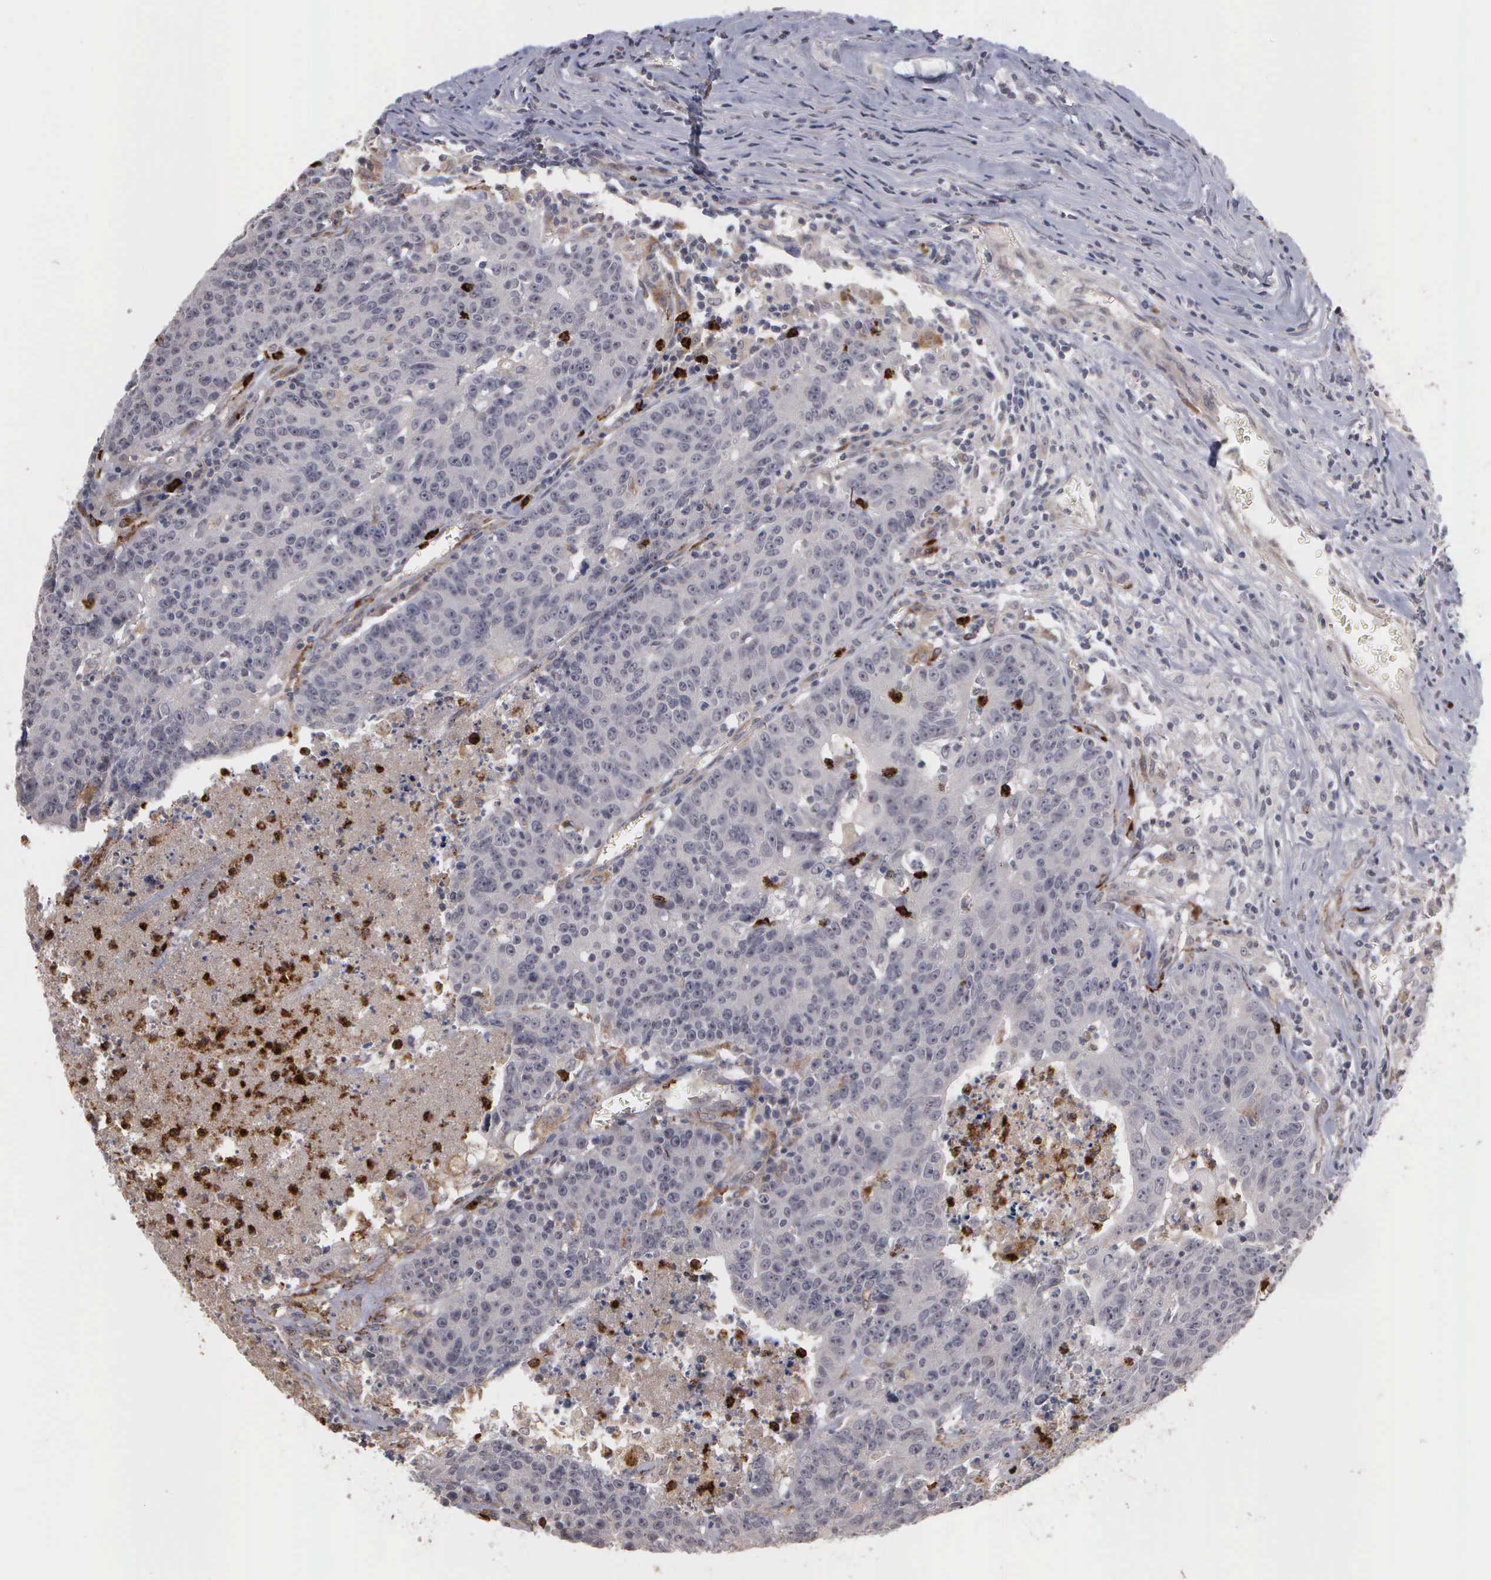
{"staining": {"intensity": "negative", "quantity": "none", "location": "none"}, "tissue": "colorectal cancer", "cell_type": "Tumor cells", "image_type": "cancer", "snomed": [{"axis": "morphology", "description": "Adenocarcinoma, NOS"}, {"axis": "topography", "description": "Colon"}], "caption": "DAB (3,3'-diaminobenzidine) immunohistochemical staining of human colorectal cancer (adenocarcinoma) displays no significant positivity in tumor cells.", "gene": "MMP9", "patient": {"sex": "female", "age": 53}}